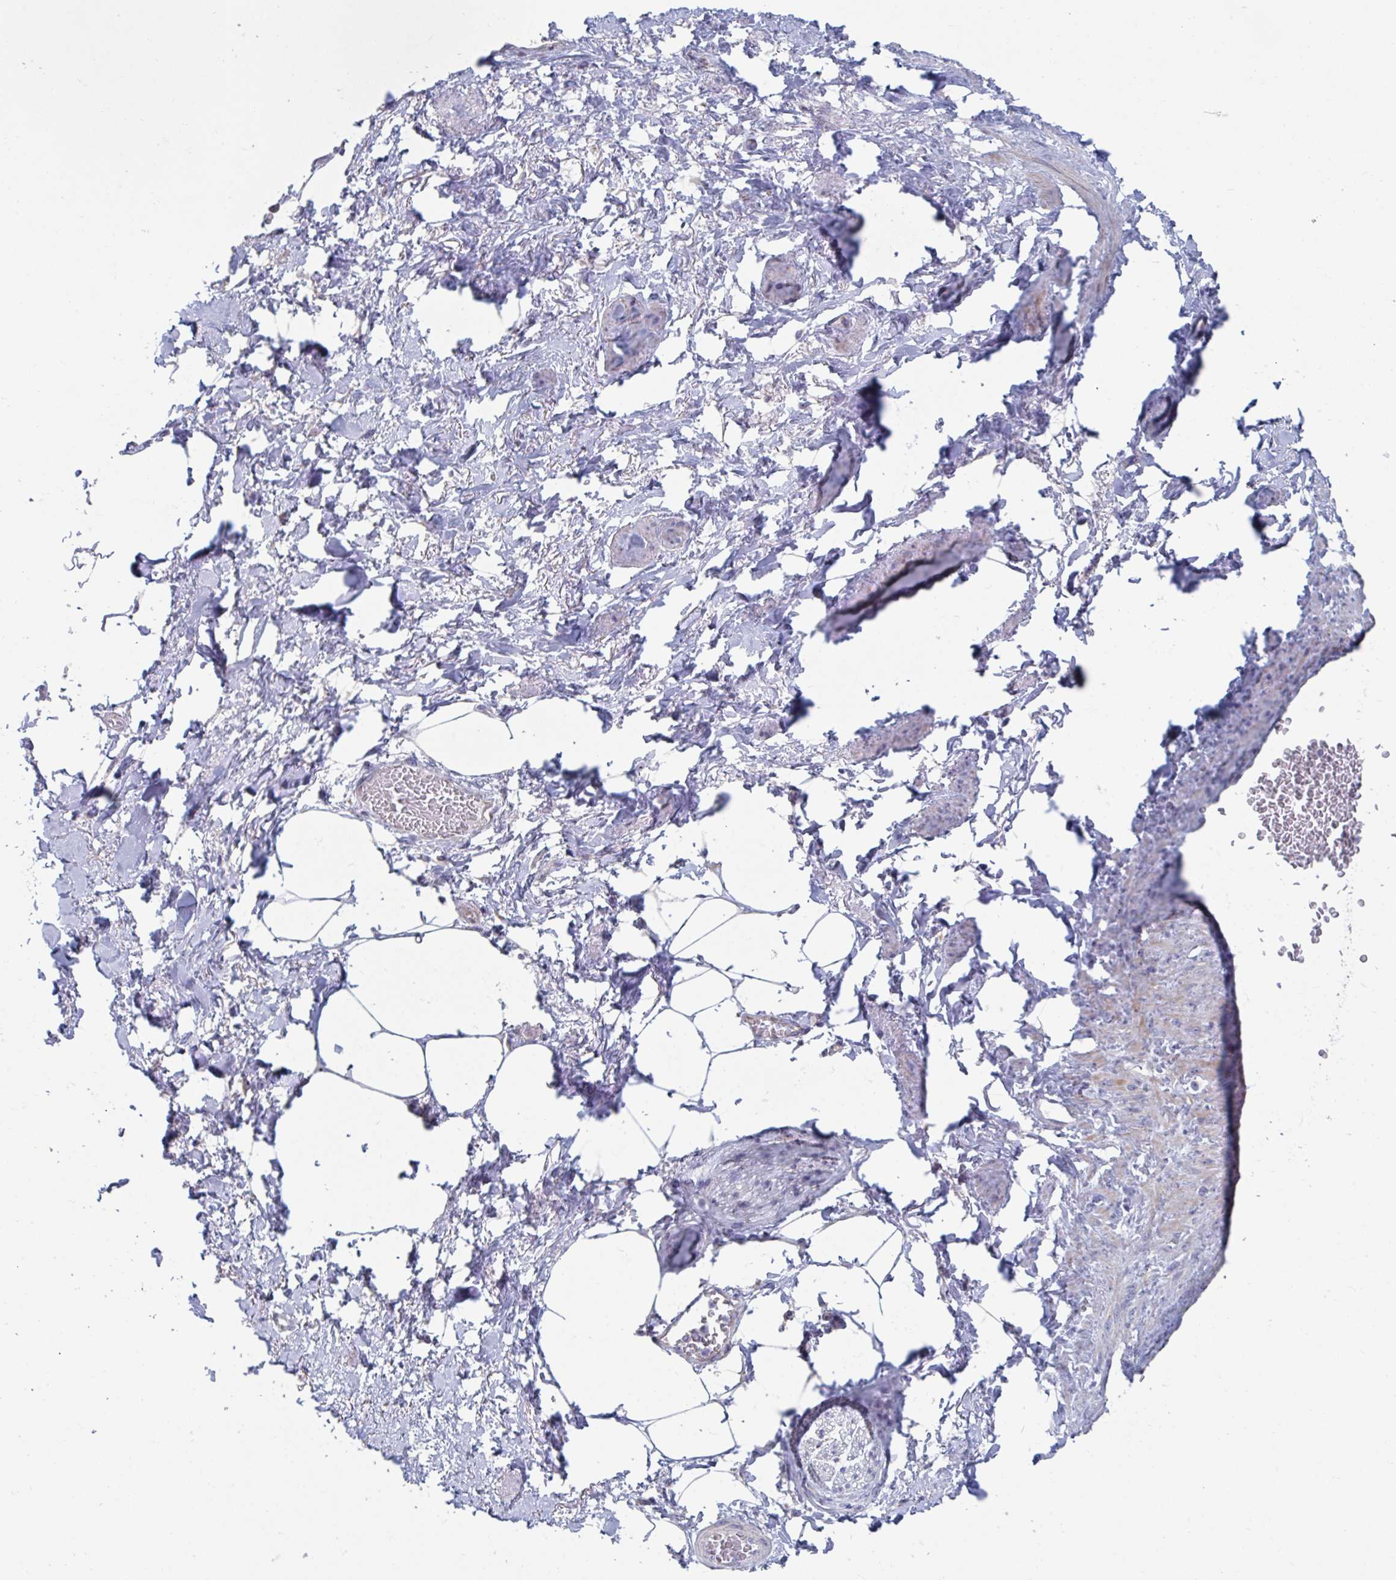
{"staining": {"intensity": "negative", "quantity": "none", "location": "none"}, "tissue": "adipose tissue", "cell_type": "Adipocytes", "image_type": "normal", "snomed": [{"axis": "morphology", "description": "Normal tissue, NOS"}, {"axis": "topography", "description": "Vagina"}, {"axis": "topography", "description": "Peripheral nerve tissue"}], "caption": "Unremarkable adipose tissue was stained to show a protein in brown. There is no significant positivity in adipocytes. (DAB (3,3'-diaminobenzidine) immunohistochemistry (IHC) with hematoxylin counter stain).", "gene": "MRPL53", "patient": {"sex": "female", "age": 71}}